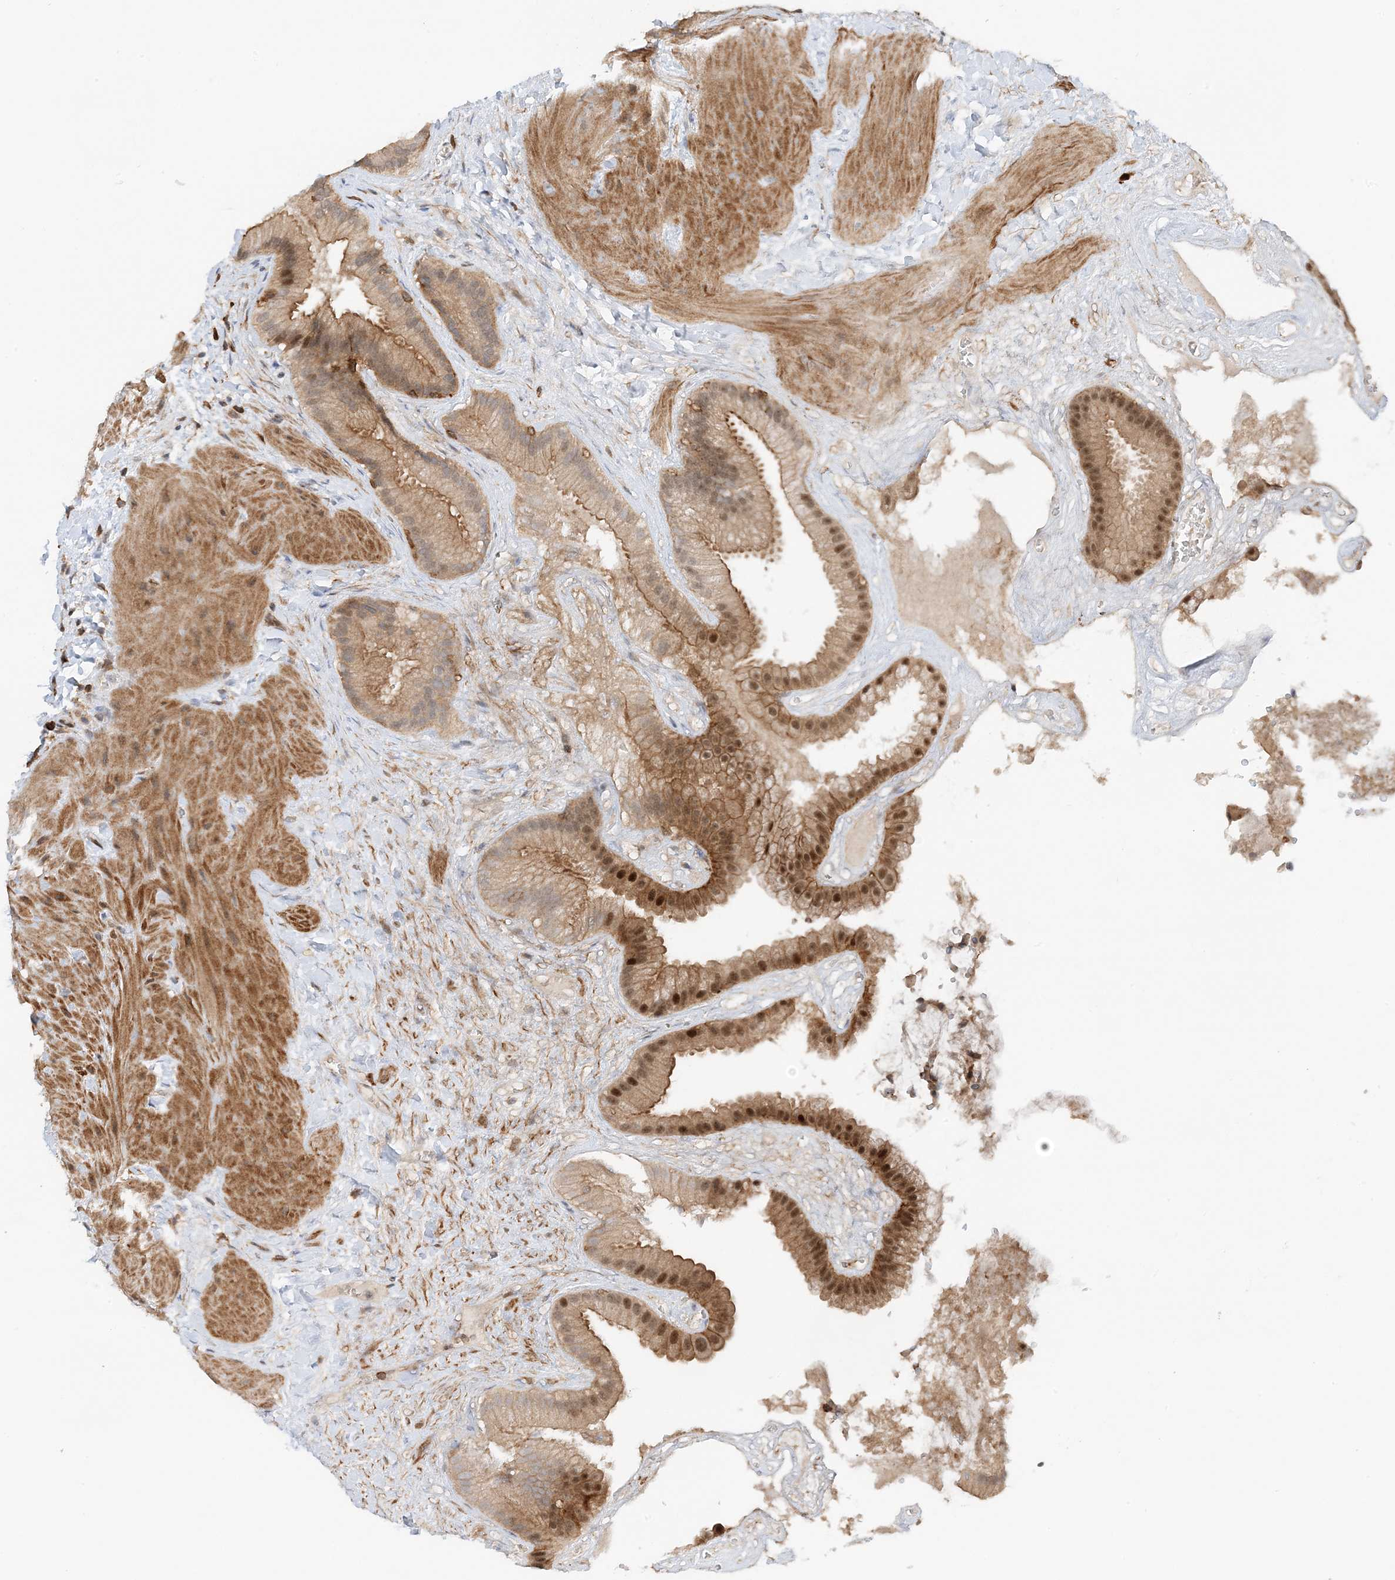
{"staining": {"intensity": "moderate", "quantity": ">75%", "location": "cytoplasmic/membranous,nuclear"}, "tissue": "gallbladder", "cell_type": "Glandular cells", "image_type": "normal", "snomed": [{"axis": "morphology", "description": "Normal tissue, NOS"}, {"axis": "topography", "description": "Gallbladder"}], "caption": "Moderate cytoplasmic/membranous,nuclear expression is appreciated in approximately >75% of glandular cells in benign gallbladder.", "gene": "TATDN3", "patient": {"sex": "male", "age": 55}}